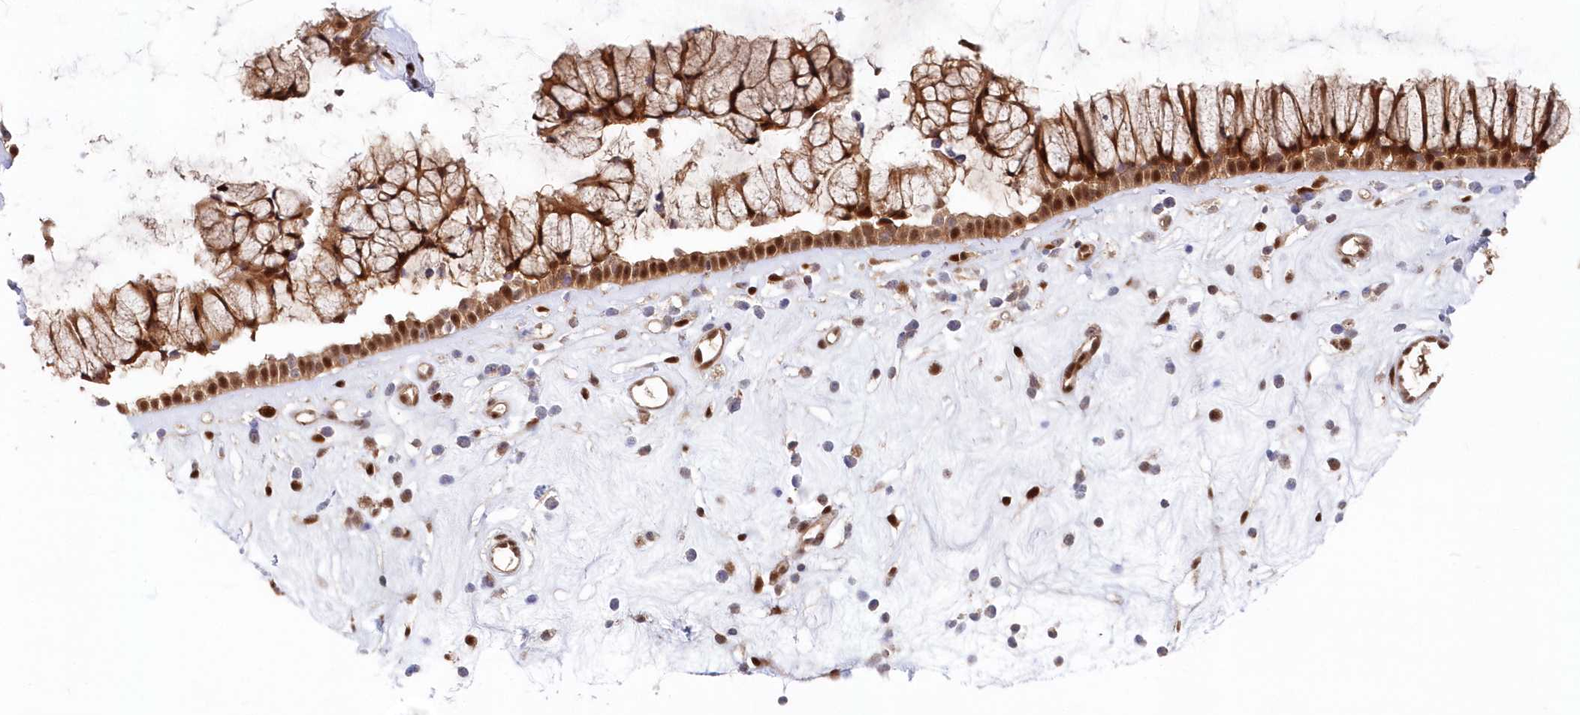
{"staining": {"intensity": "moderate", "quantity": ">75%", "location": "cytoplasmic/membranous,nuclear"}, "tissue": "nasopharynx", "cell_type": "Respiratory epithelial cells", "image_type": "normal", "snomed": [{"axis": "morphology", "description": "Normal tissue, NOS"}, {"axis": "morphology", "description": "Inflammation, NOS"}, {"axis": "topography", "description": "Nasopharynx"}], "caption": "Immunohistochemical staining of normal nasopharynx reveals moderate cytoplasmic/membranous,nuclear protein expression in approximately >75% of respiratory epithelial cells. The staining was performed using DAB (3,3'-diaminobenzidine) to visualize the protein expression in brown, while the nuclei were stained in blue with hematoxylin (Magnification: 20x).", "gene": "ABHD14B", "patient": {"sex": "male", "age": 29}}